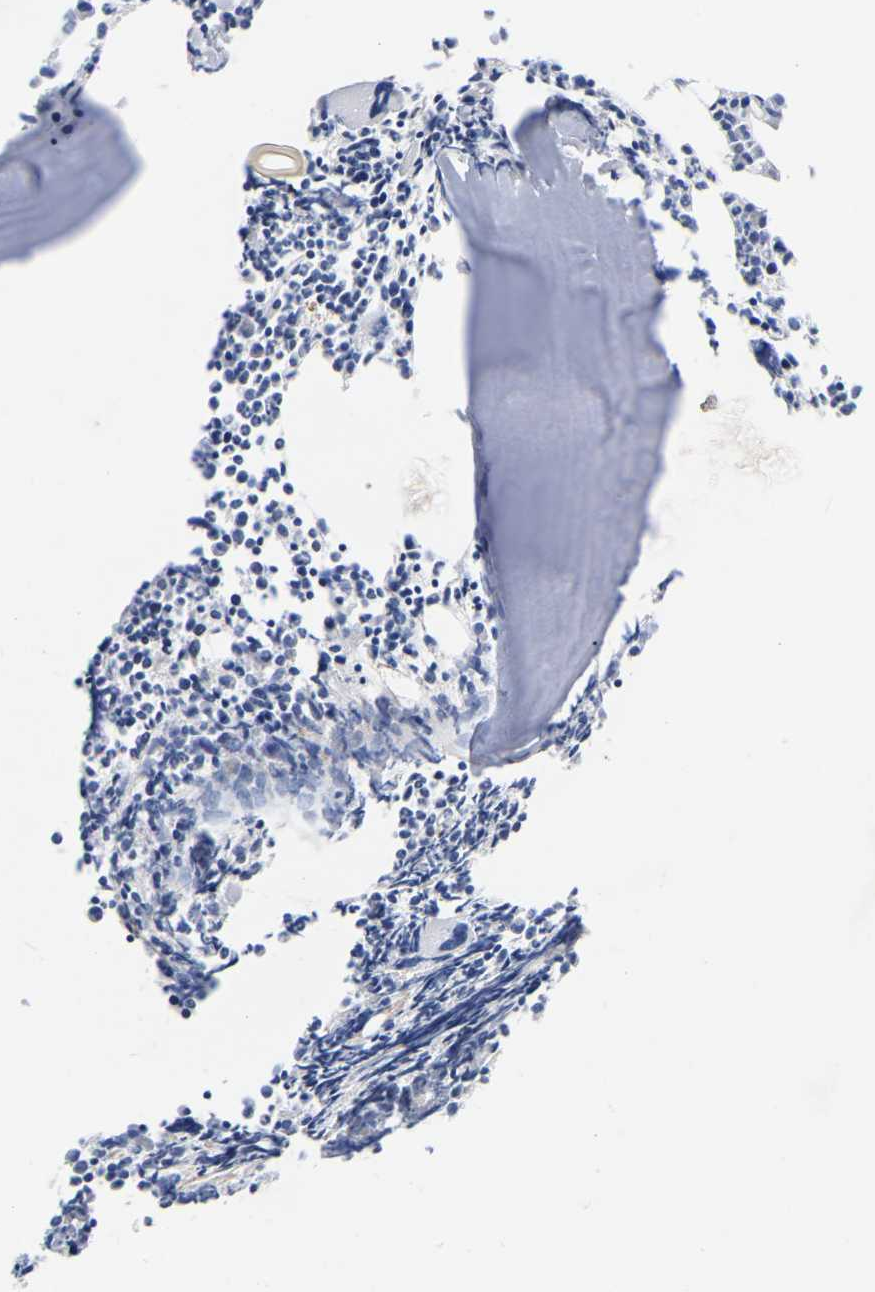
{"staining": {"intensity": "negative", "quantity": "none", "location": "none"}, "tissue": "bone marrow", "cell_type": "Hematopoietic cells", "image_type": "normal", "snomed": [{"axis": "morphology", "description": "Normal tissue, NOS"}, {"axis": "morphology", "description": "Inflammation, NOS"}, {"axis": "topography", "description": "Bone marrow"}], "caption": "Unremarkable bone marrow was stained to show a protein in brown. There is no significant expression in hematopoietic cells.", "gene": "ZNF629", "patient": {"sex": "female", "age": 53}}